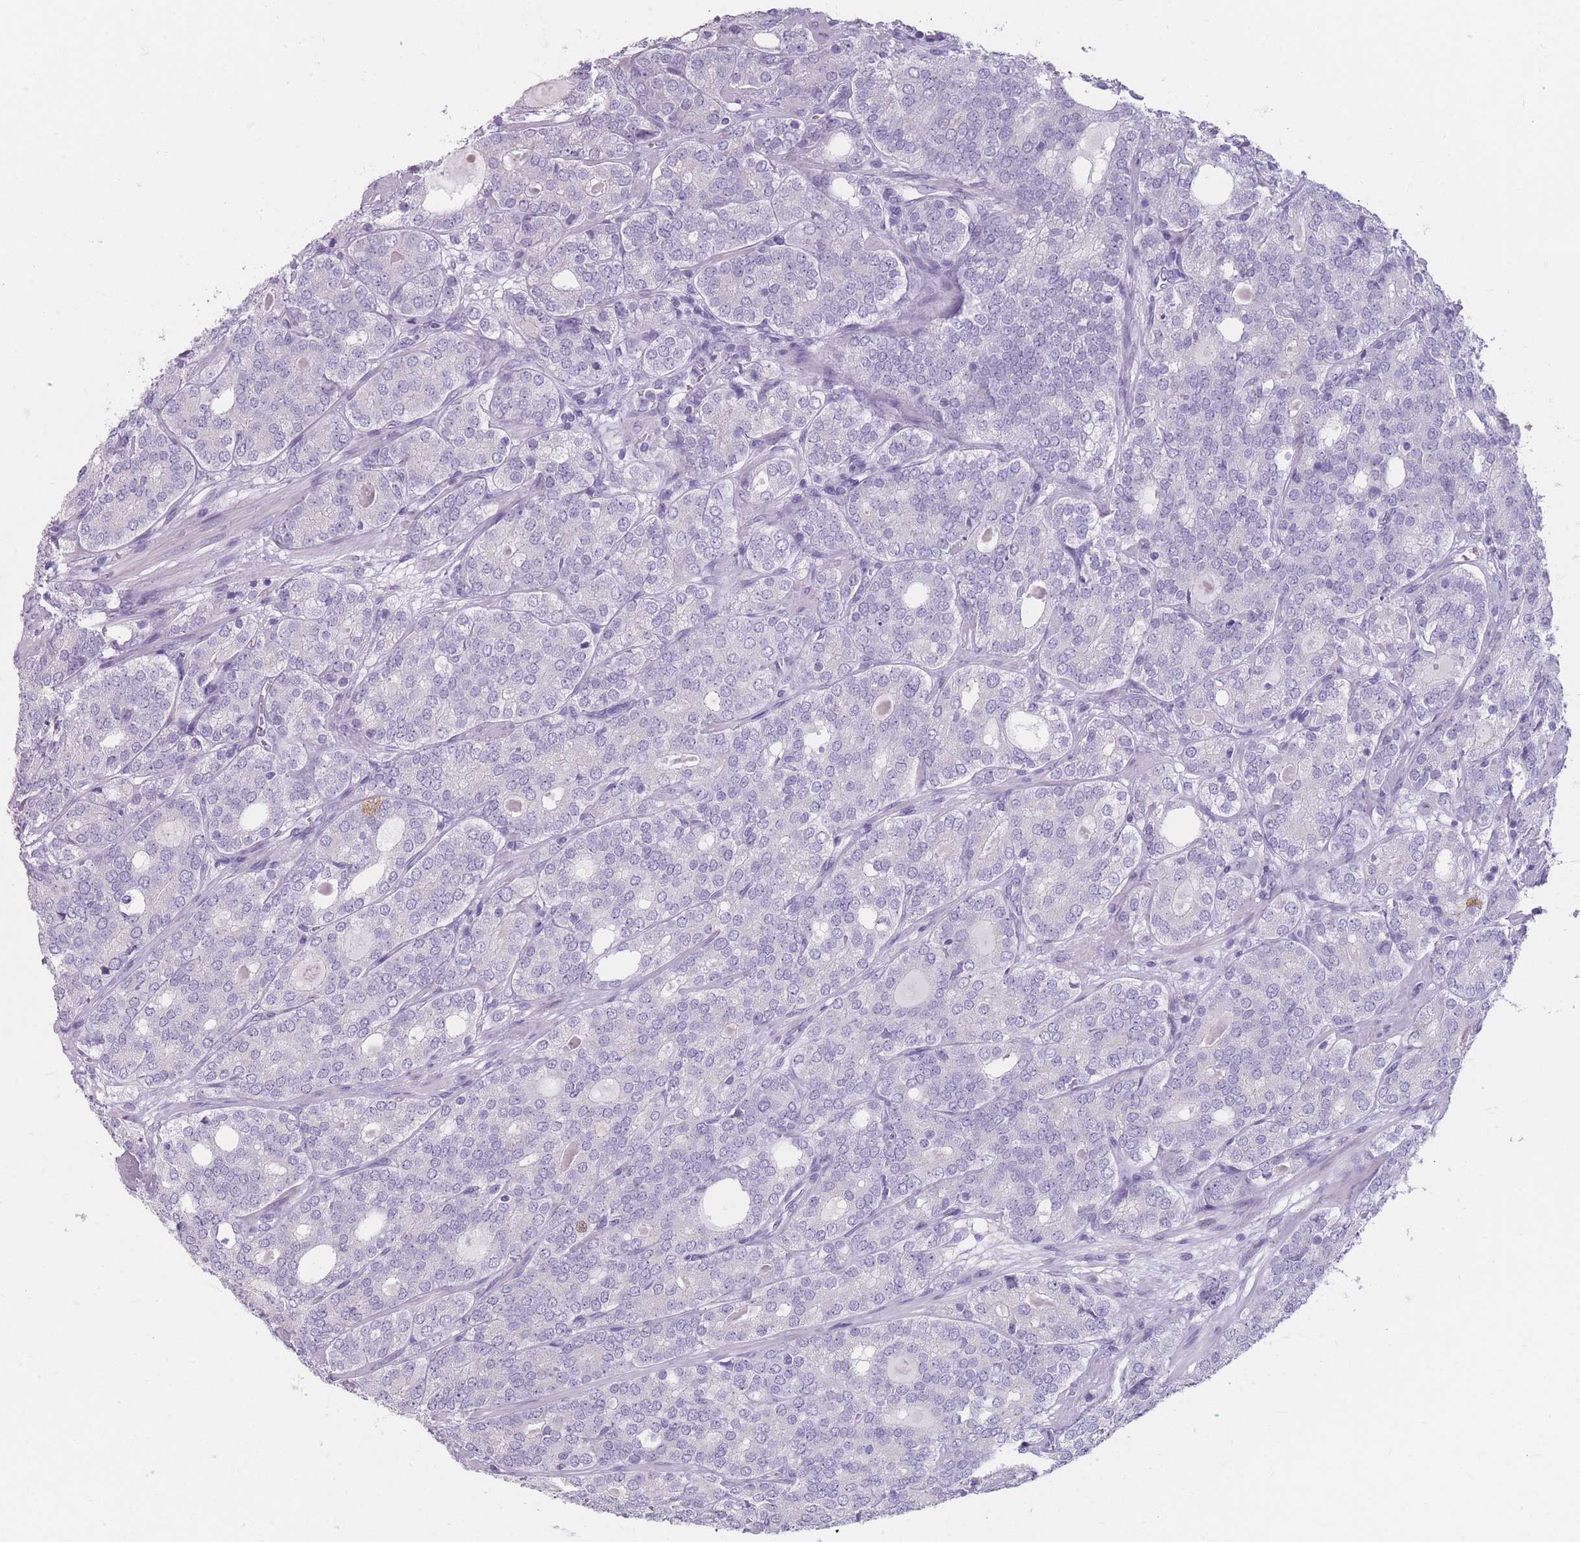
{"staining": {"intensity": "negative", "quantity": "none", "location": "none"}, "tissue": "prostate cancer", "cell_type": "Tumor cells", "image_type": "cancer", "snomed": [{"axis": "morphology", "description": "Adenocarcinoma, High grade"}, {"axis": "topography", "description": "Prostate"}], "caption": "IHC image of high-grade adenocarcinoma (prostate) stained for a protein (brown), which displays no staining in tumor cells.", "gene": "CCNO", "patient": {"sex": "male", "age": 64}}